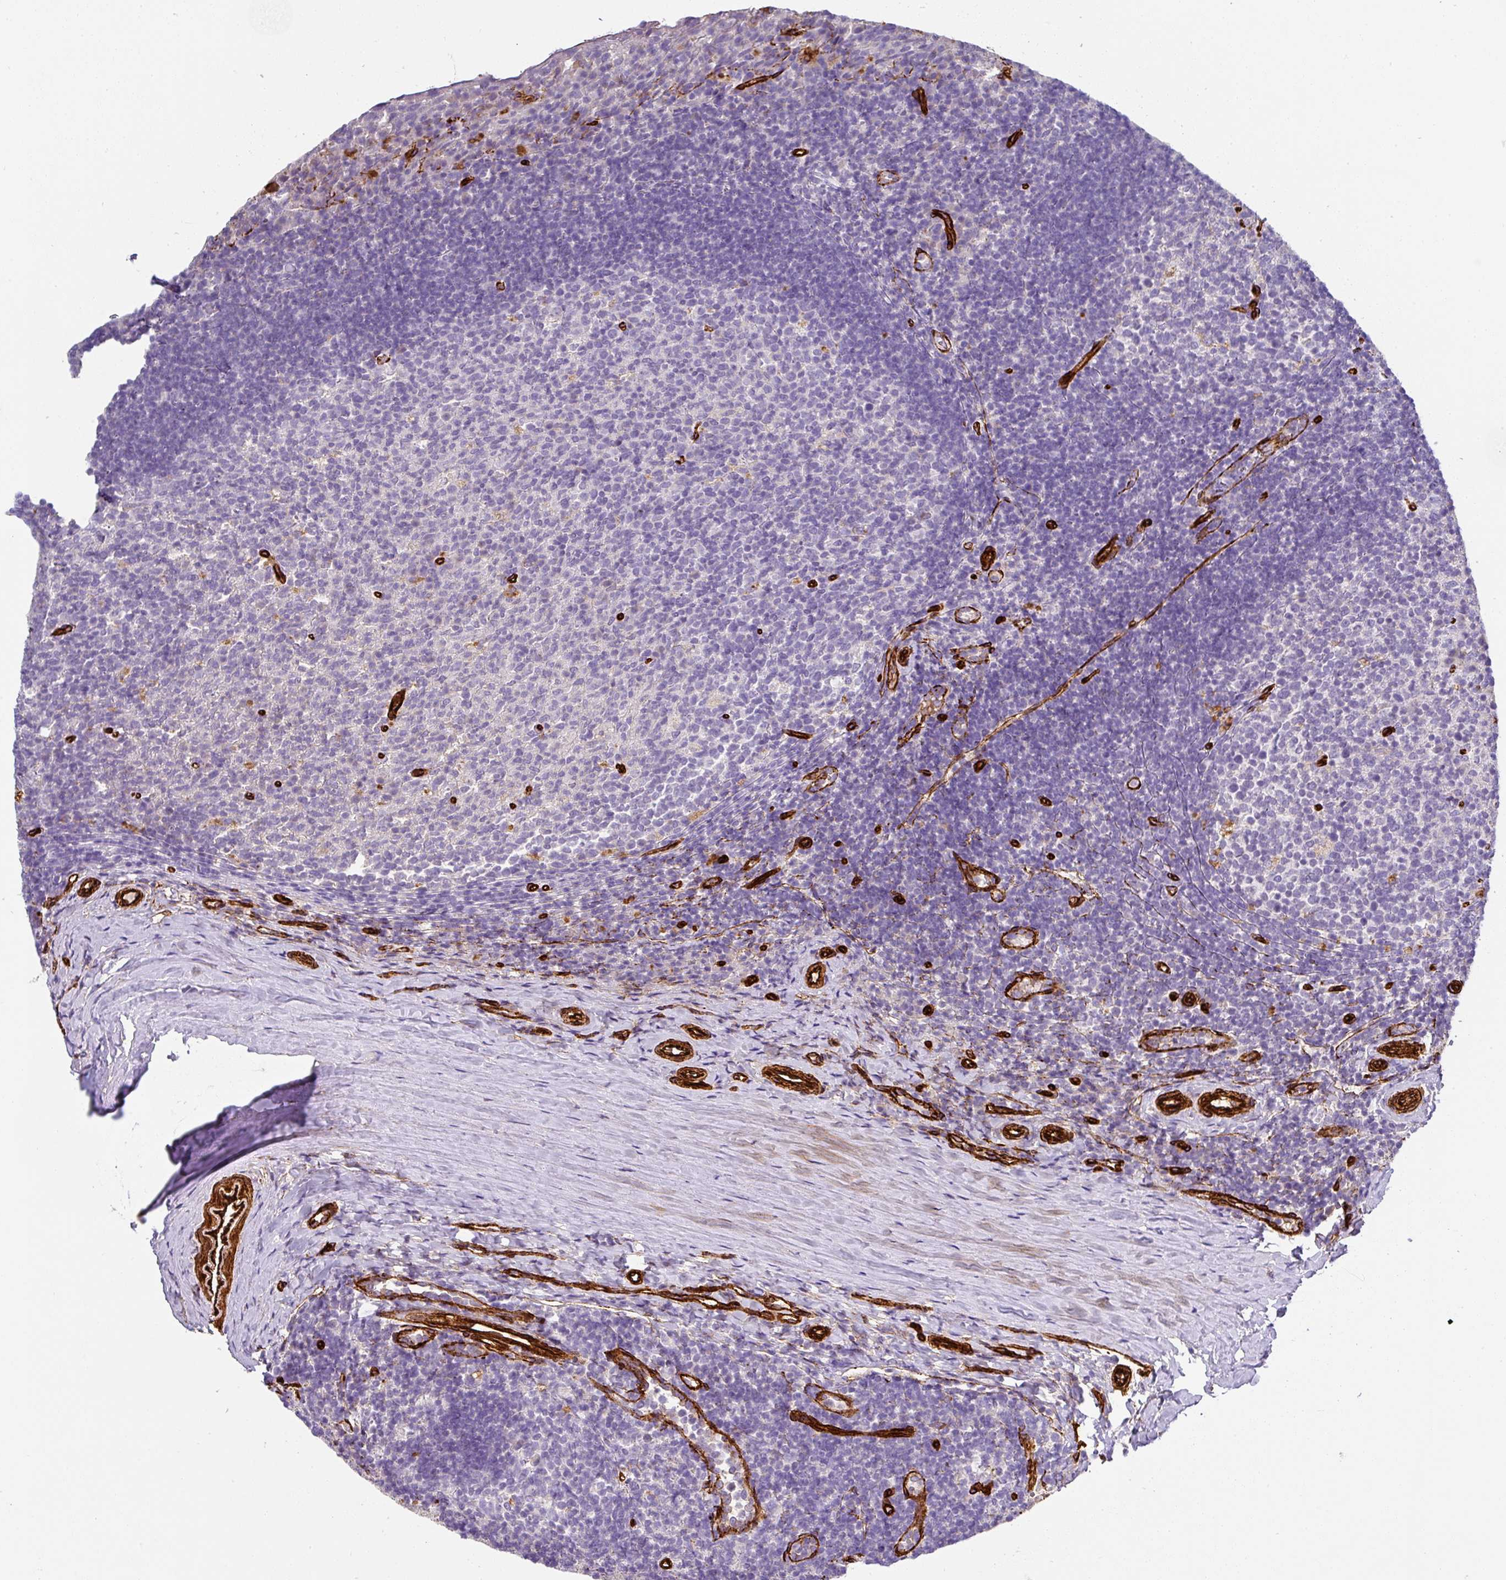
{"staining": {"intensity": "negative", "quantity": "none", "location": "none"}, "tissue": "tonsil", "cell_type": "Germinal center cells", "image_type": "normal", "snomed": [{"axis": "morphology", "description": "Normal tissue, NOS"}, {"axis": "topography", "description": "Tonsil"}], "caption": "The photomicrograph shows no significant positivity in germinal center cells of tonsil. (DAB (3,3'-diaminobenzidine) immunohistochemistry visualized using brightfield microscopy, high magnification).", "gene": "SLC25A17", "patient": {"sex": "female", "age": 10}}